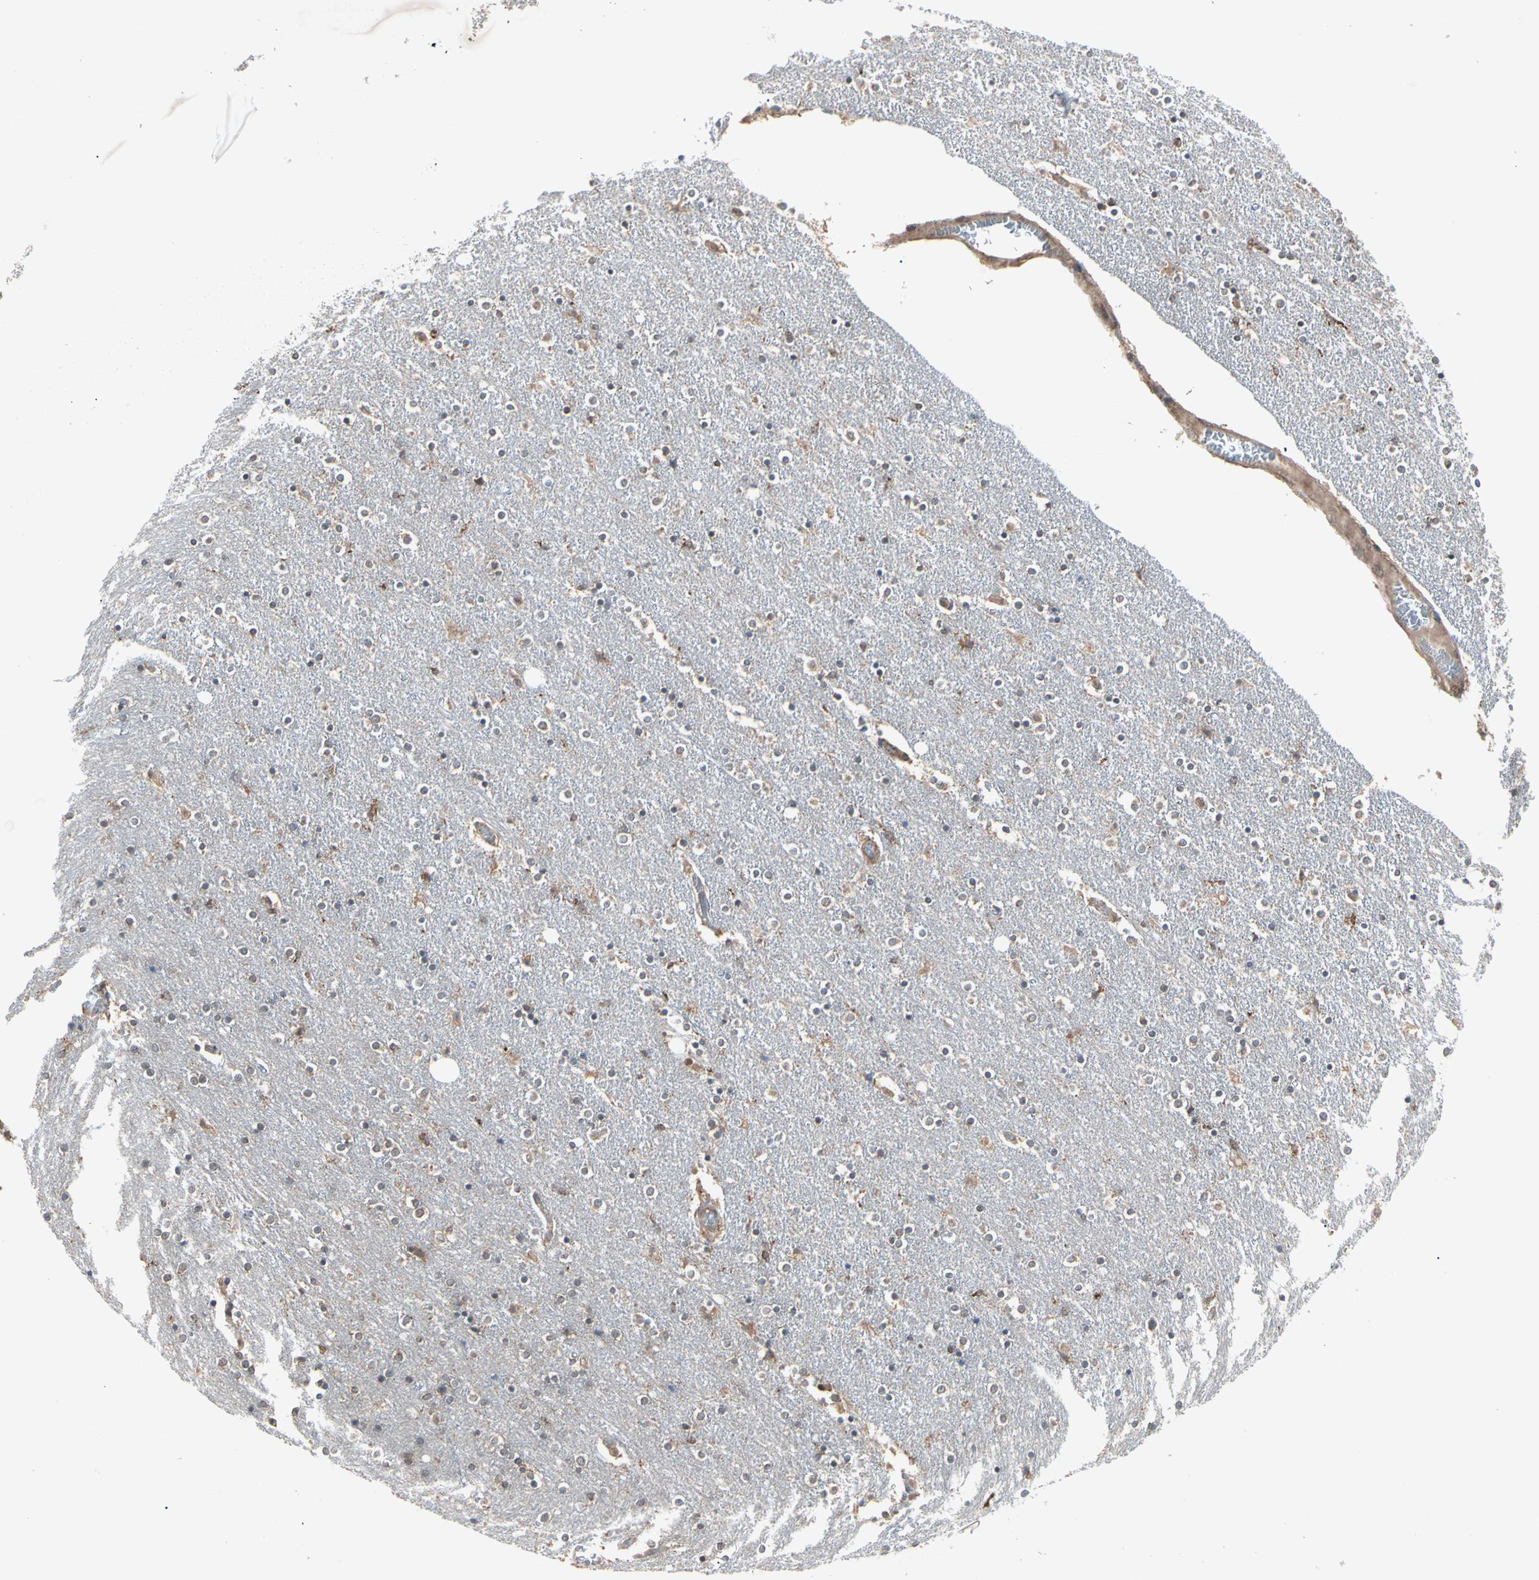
{"staining": {"intensity": "weak", "quantity": "<25%", "location": "cytoplasmic/membranous"}, "tissue": "caudate", "cell_type": "Glial cells", "image_type": "normal", "snomed": [{"axis": "morphology", "description": "Normal tissue, NOS"}, {"axis": "topography", "description": "Lateral ventricle wall"}], "caption": "Immunohistochemistry (IHC) of benign human caudate displays no positivity in glial cells.", "gene": "MTHFS", "patient": {"sex": "female", "age": 54}}